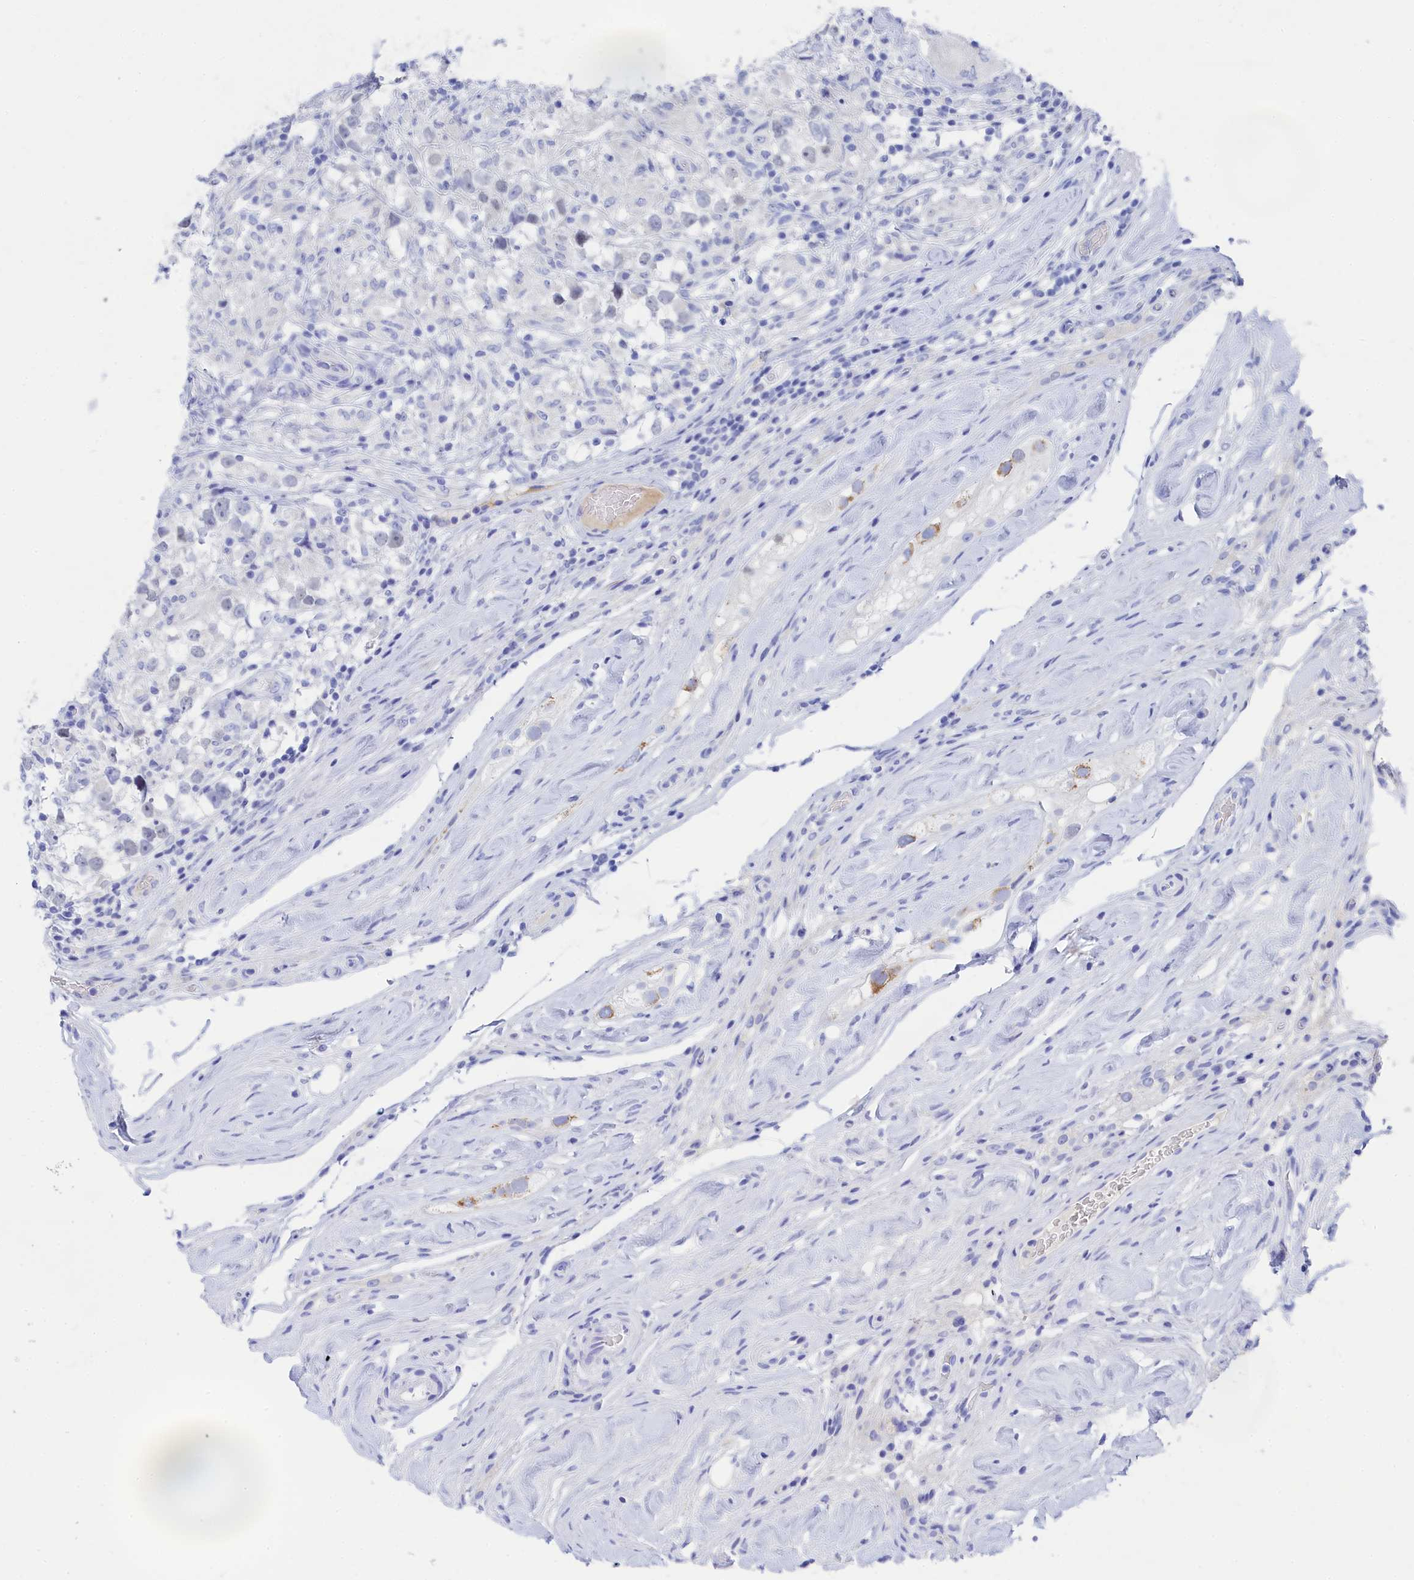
{"staining": {"intensity": "negative", "quantity": "none", "location": "none"}, "tissue": "testis cancer", "cell_type": "Tumor cells", "image_type": "cancer", "snomed": [{"axis": "morphology", "description": "Seminoma, NOS"}, {"axis": "topography", "description": "Testis"}], "caption": "There is no significant positivity in tumor cells of seminoma (testis). (DAB IHC with hematoxylin counter stain).", "gene": "TRIM10", "patient": {"sex": "male", "age": 46}}